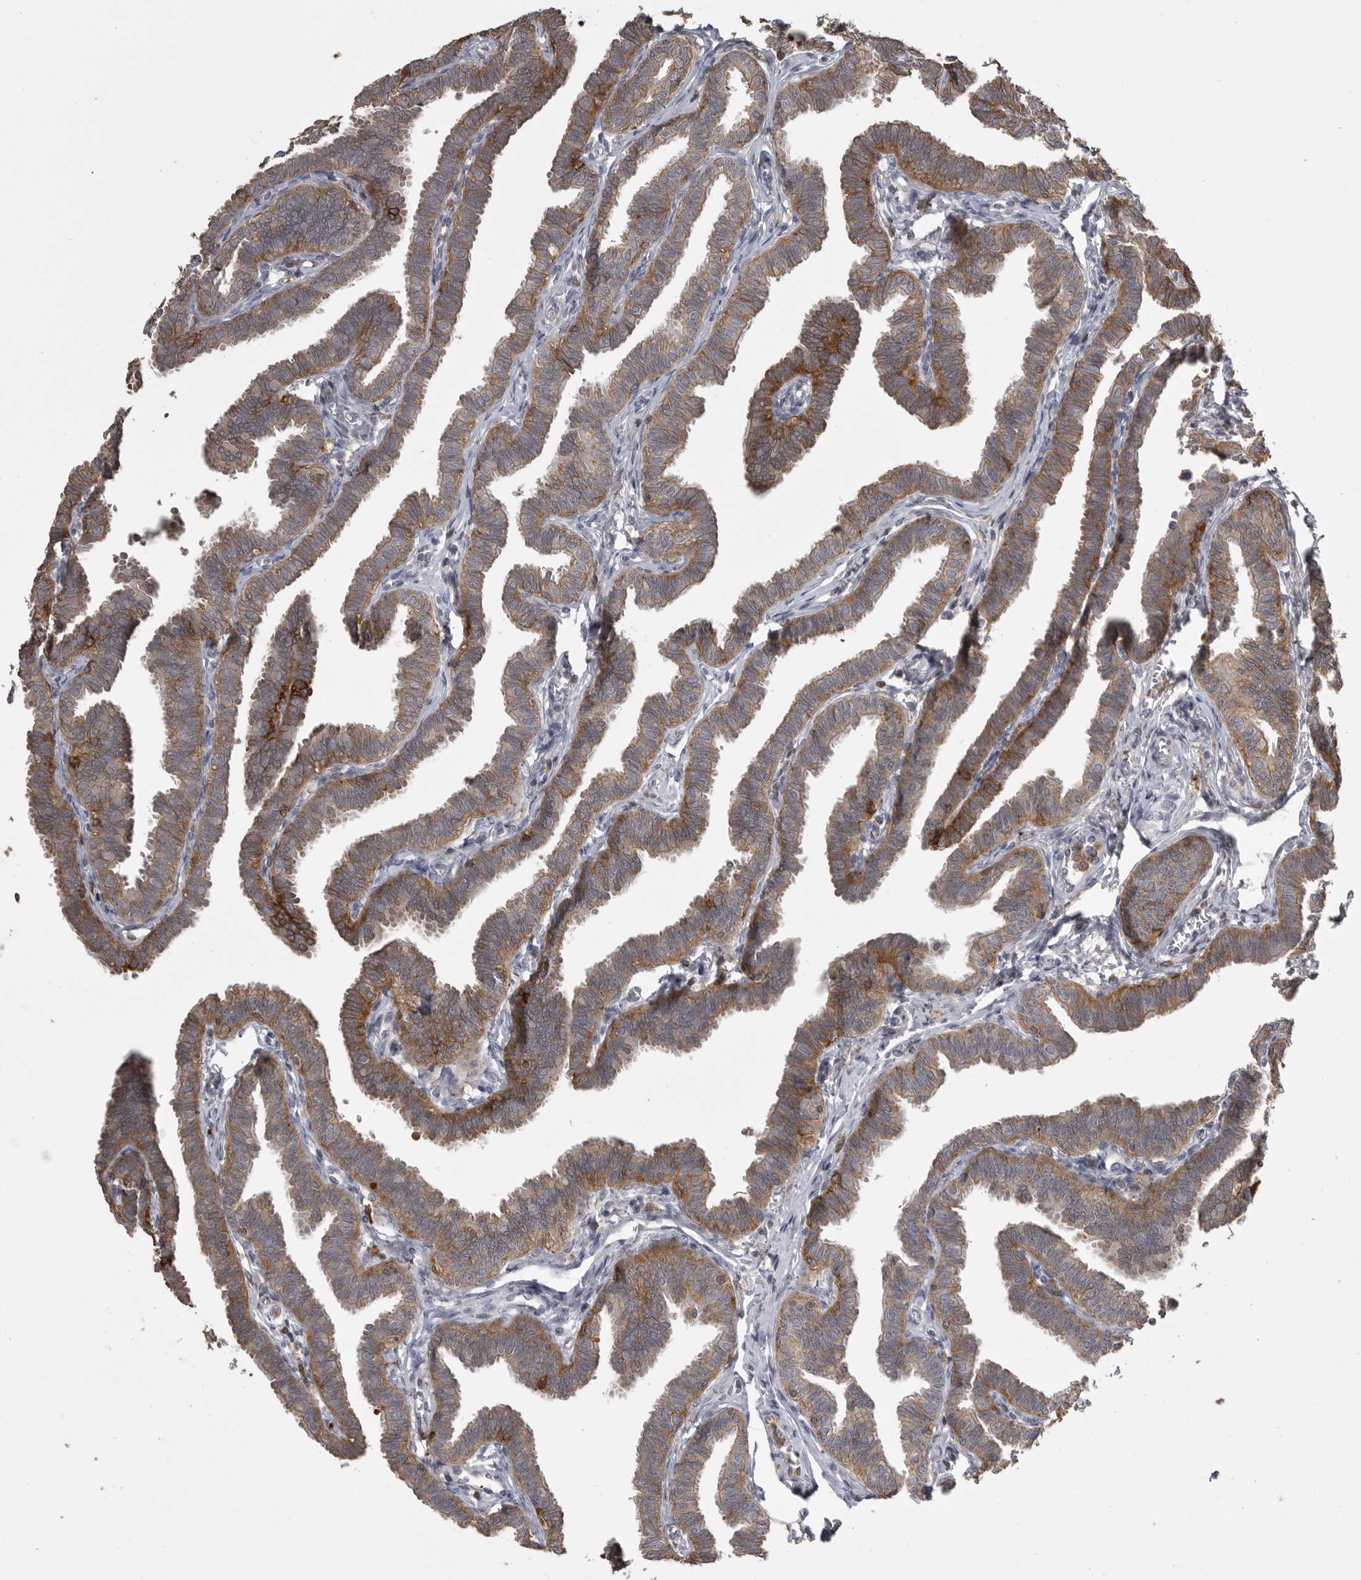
{"staining": {"intensity": "strong", "quantity": ">75%", "location": "cytoplasmic/membranous"}, "tissue": "fallopian tube", "cell_type": "Glandular cells", "image_type": "normal", "snomed": [{"axis": "morphology", "description": "Normal tissue, NOS"}, {"axis": "topography", "description": "Fallopian tube"}, {"axis": "topography", "description": "Ovary"}], "caption": "Glandular cells reveal high levels of strong cytoplasmic/membranous expression in approximately >75% of cells in unremarkable human fallopian tube. The protein is shown in brown color, while the nuclei are stained blue.", "gene": "CMTM6", "patient": {"sex": "female", "age": 23}}